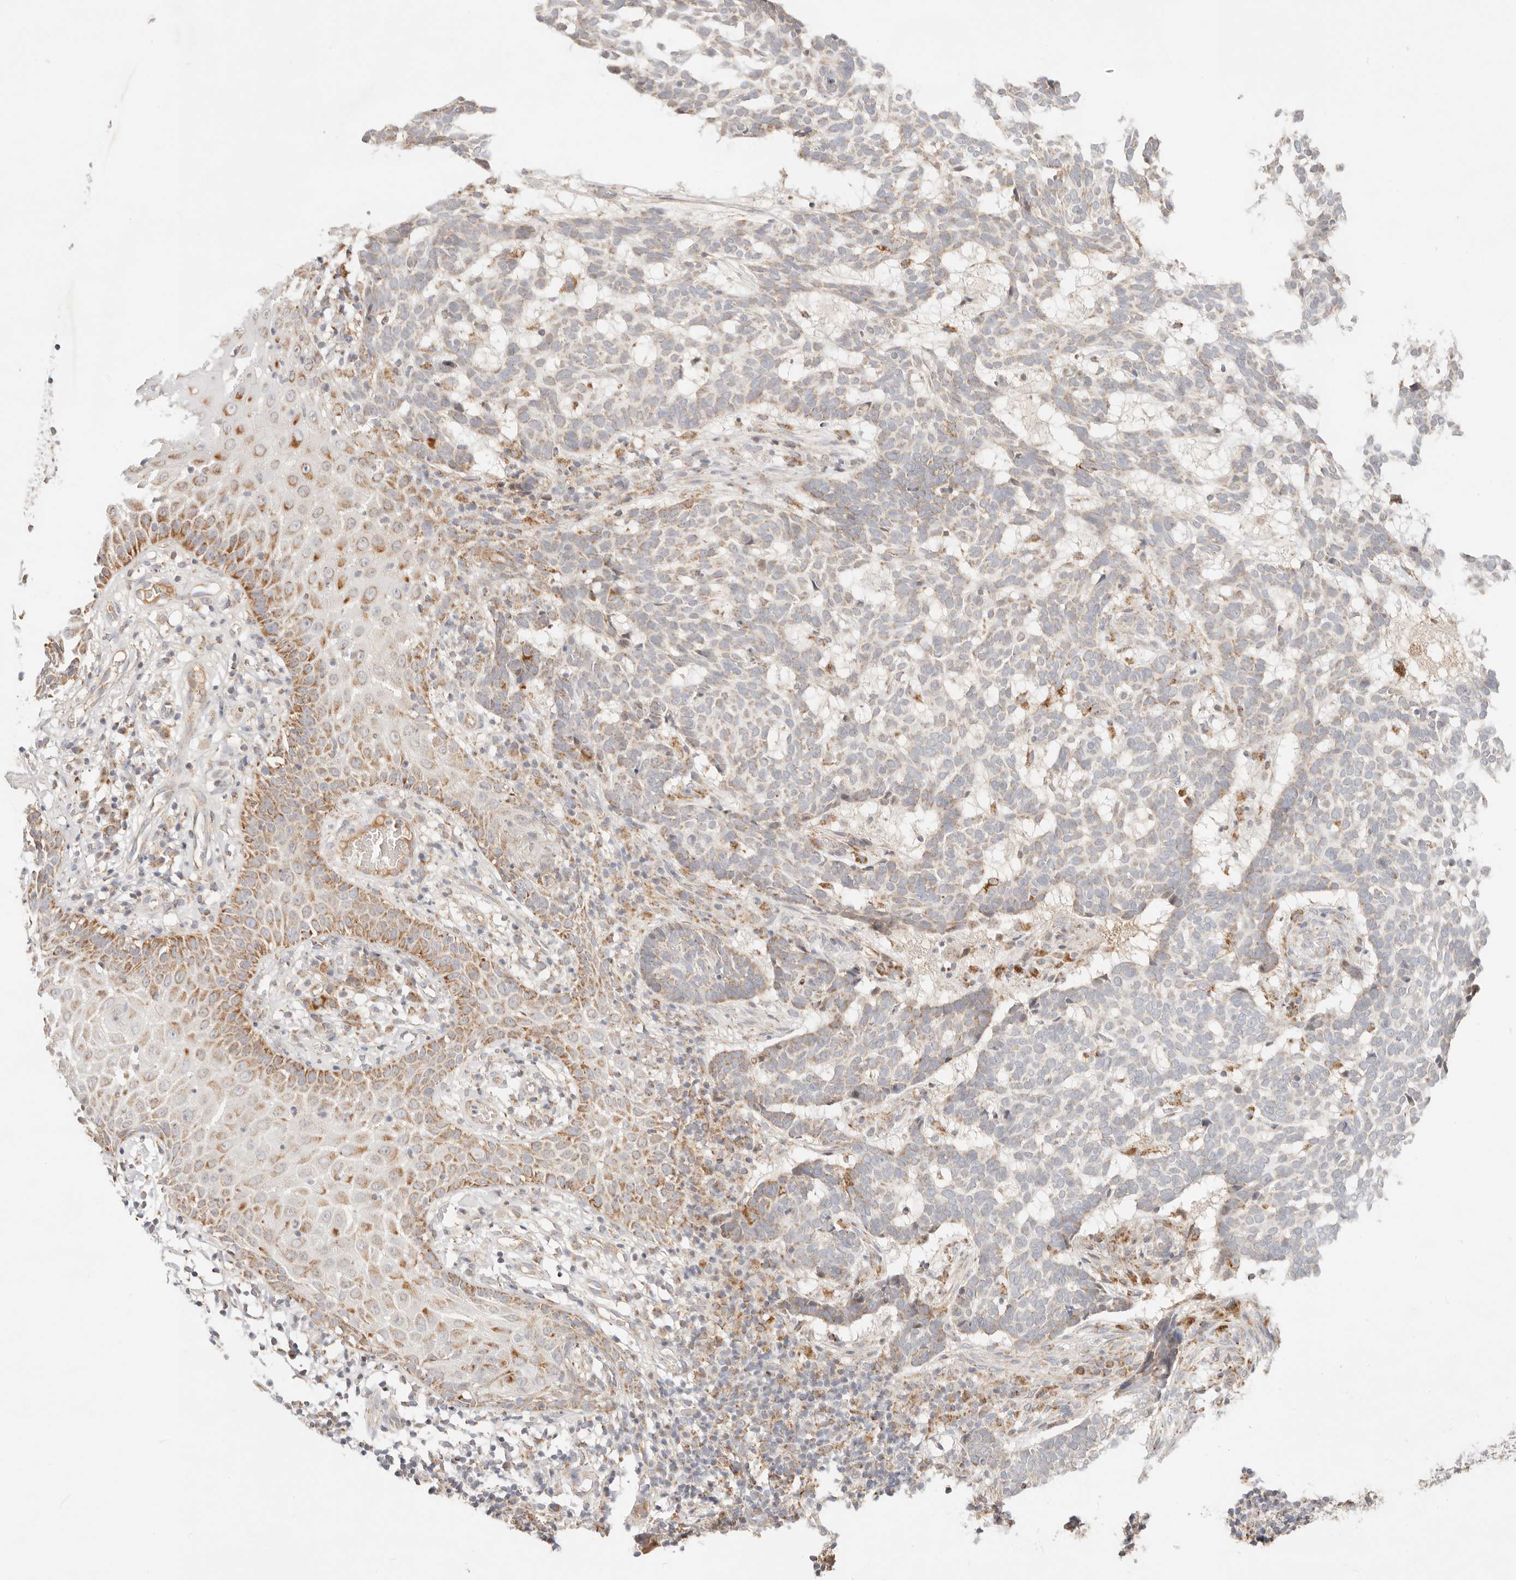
{"staining": {"intensity": "moderate", "quantity": "<25%", "location": "cytoplasmic/membranous"}, "tissue": "skin cancer", "cell_type": "Tumor cells", "image_type": "cancer", "snomed": [{"axis": "morphology", "description": "Basal cell carcinoma"}, {"axis": "topography", "description": "Skin"}], "caption": "Immunohistochemistry (DAB (3,3'-diaminobenzidine)) staining of skin cancer (basal cell carcinoma) exhibits moderate cytoplasmic/membranous protein staining in about <25% of tumor cells. The protein is shown in brown color, while the nuclei are stained blue.", "gene": "COA6", "patient": {"sex": "male", "age": 85}}